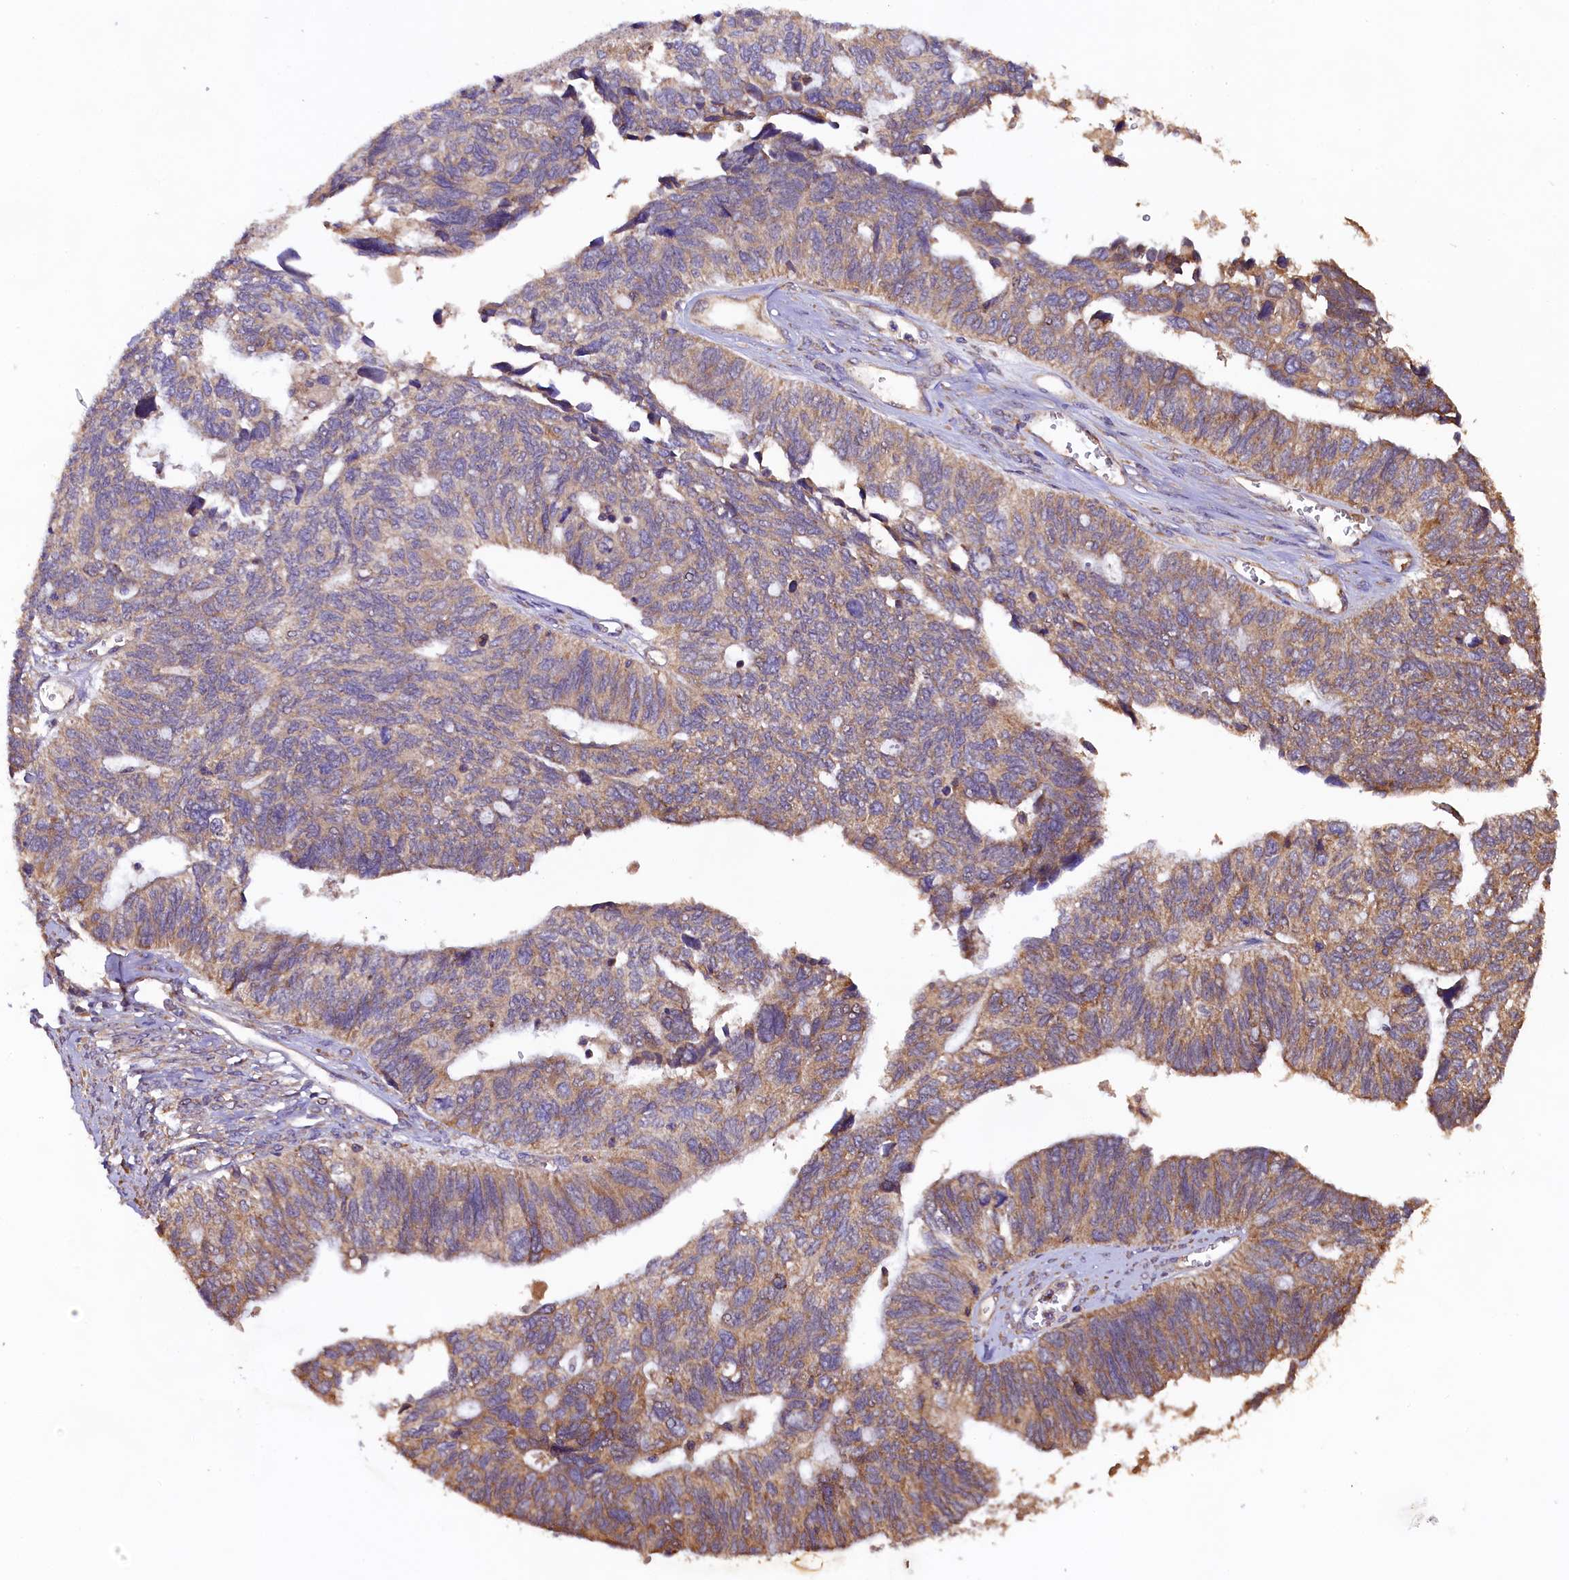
{"staining": {"intensity": "moderate", "quantity": "<25%", "location": "cytoplasmic/membranous"}, "tissue": "ovarian cancer", "cell_type": "Tumor cells", "image_type": "cancer", "snomed": [{"axis": "morphology", "description": "Cystadenocarcinoma, serous, NOS"}, {"axis": "topography", "description": "Ovary"}], "caption": "A high-resolution image shows immunohistochemistry staining of serous cystadenocarcinoma (ovarian), which reveals moderate cytoplasmic/membranous staining in about <25% of tumor cells.", "gene": "ENKD1", "patient": {"sex": "female", "age": 79}}